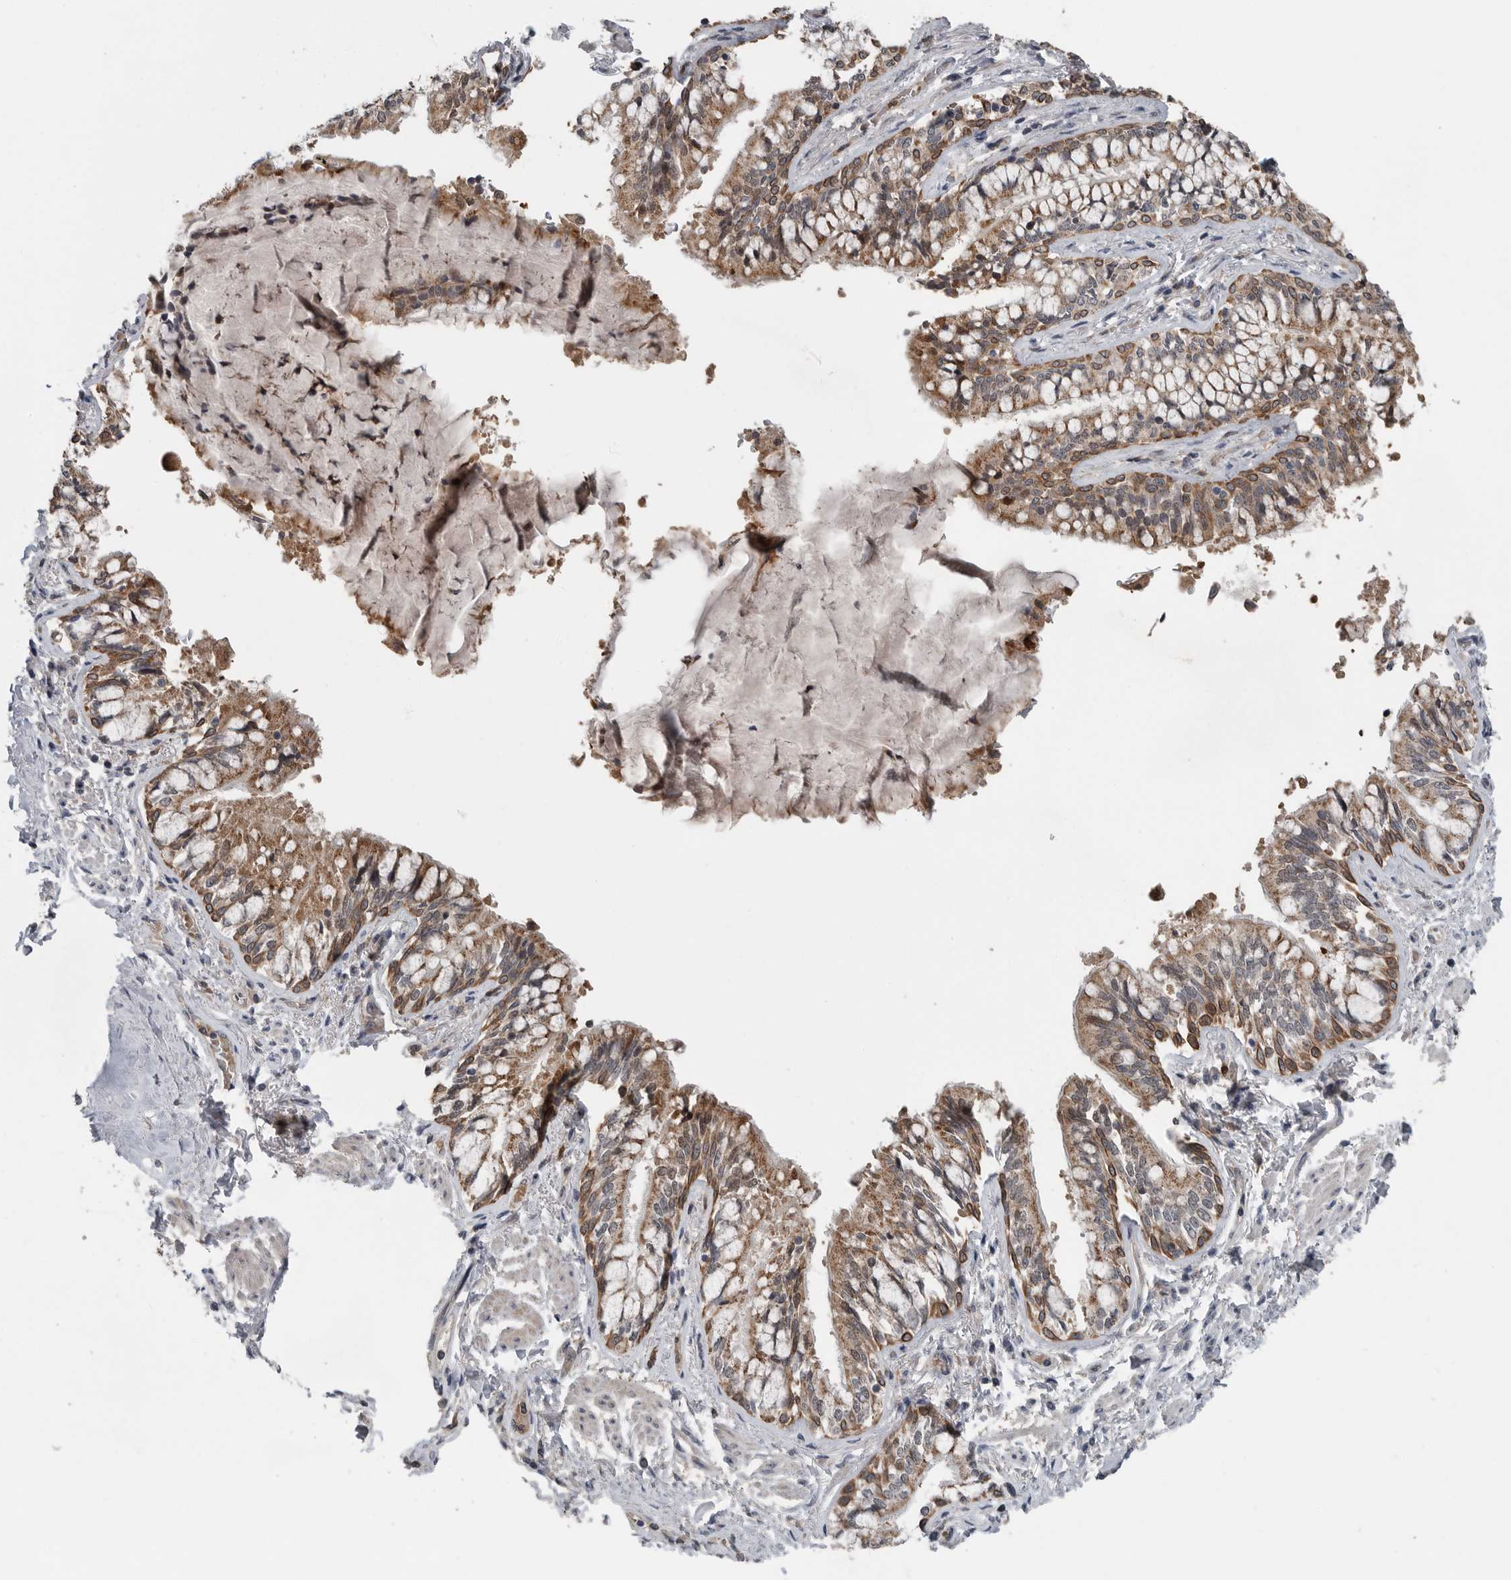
{"staining": {"intensity": "moderate", "quantity": ">75%", "location": "cytoplasmic/membranous"}, "tissue": "bronchus", "cell_type": "Respiratory epithelial cells", "image_type": "normal", "snomed": [{"axis": "morphology", "description": "Normal tissue, NOS"}, {"axis": "morphology", "description": "Inflammation, NOS"}, {"axis": "topography", "description": "Bronchus"}, {"axis": "topography", "description": "Lung"}], "caption": "Normal bronchus demonstrates moderate cytoplasmic/membranous expression in about >75% of respiratory epithelial cells, visualized by immunohistochemistry.", "gene": "SCP2", "patient": {"sex": "female", "age": 46}}